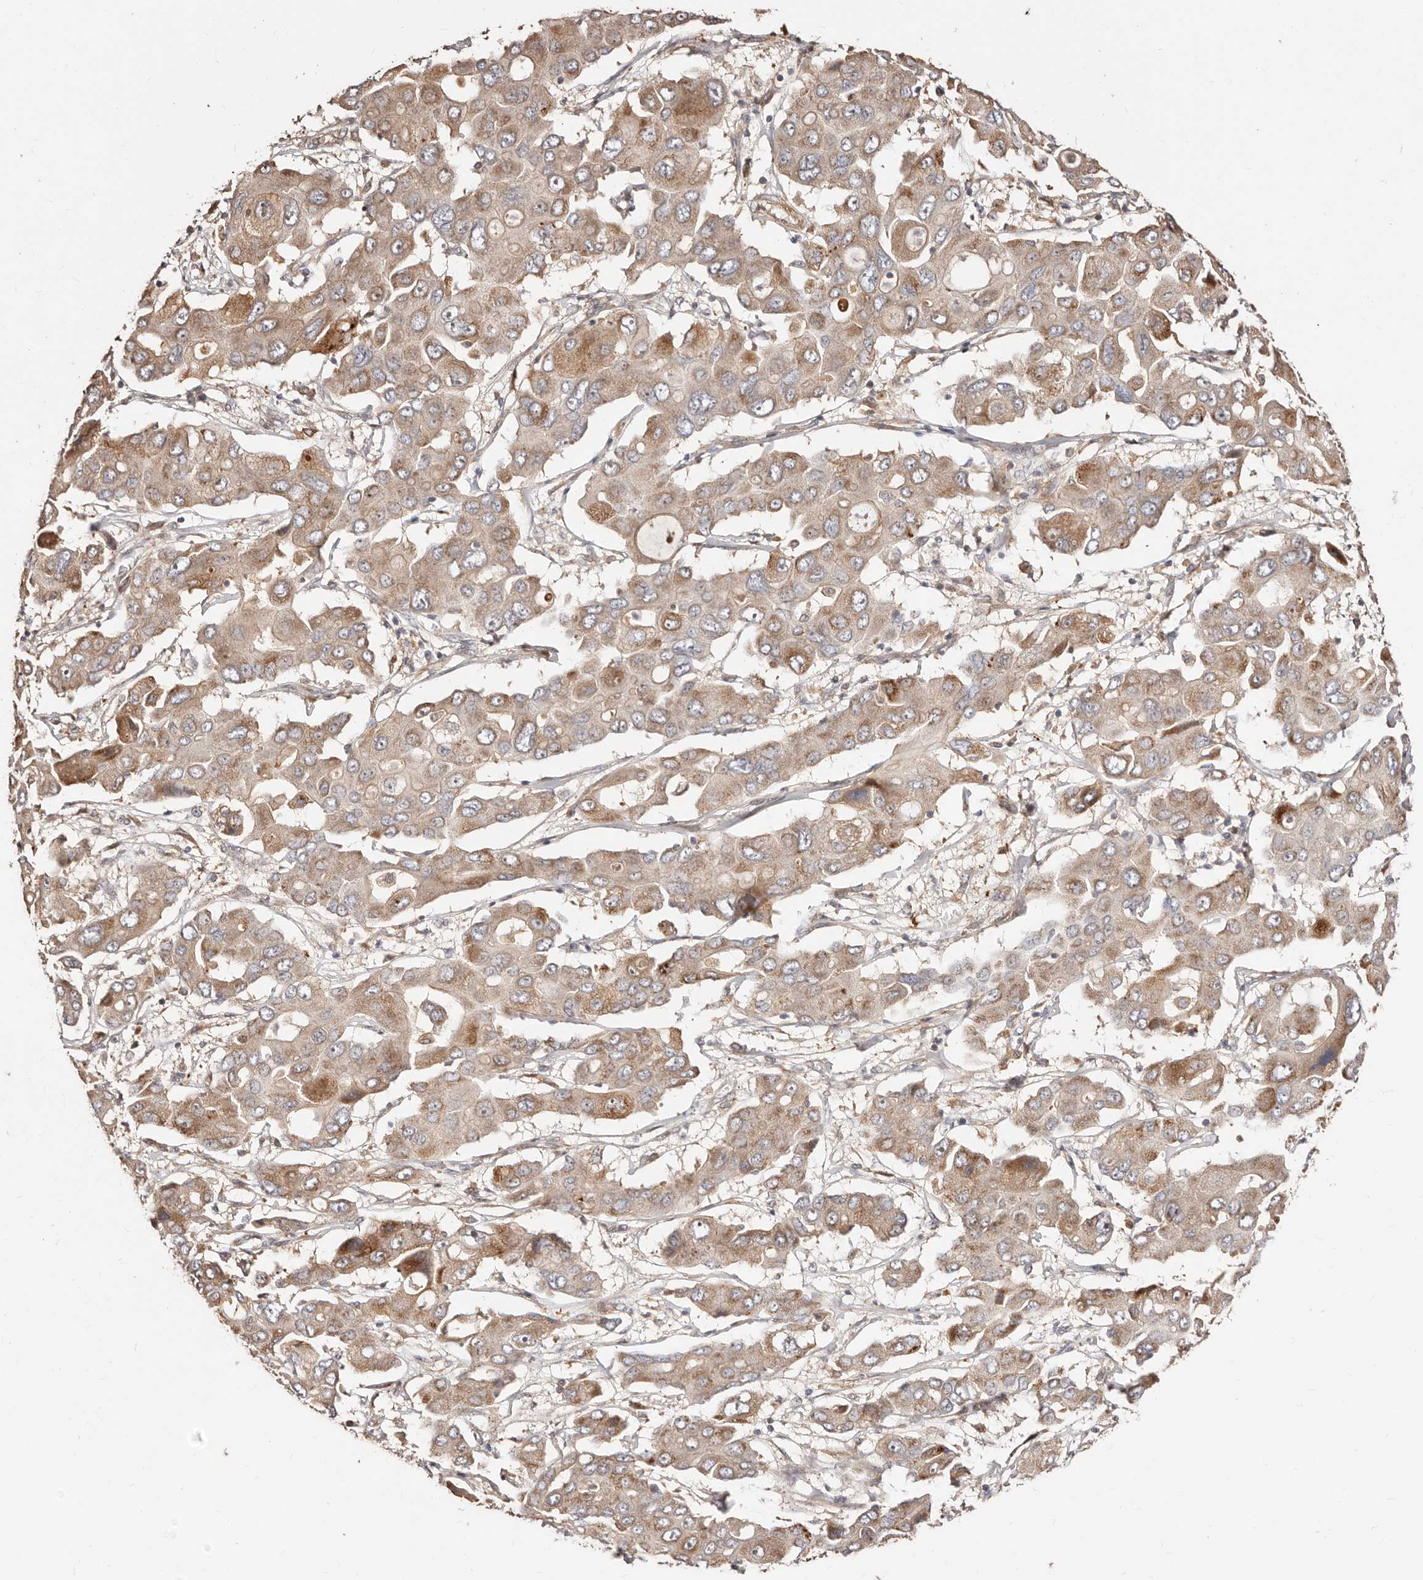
{"staining": {"intensity": "moderate", "quantity": "25%-75%", "location": "cytoplasmic/membranous"}, "tissue": "liver cancer", "cell_type": "Tumor cells", "image_type": "cancer", "snomed": [{"axis": "morphology", "description": "Cholangiocarcinoma"}, {"axis": "topography", "description": "Liver"}], "caption": "Tumor cells exhibit moderate cytoplasmic/membranous staining in about 25%-75% of cells in cholangiocarcinoma (liver). The protein of interest is shown in brown color, while the nuclei are stained blue.", "gene": "APOL6", "patient": {"sex": "male", "age": 67}}